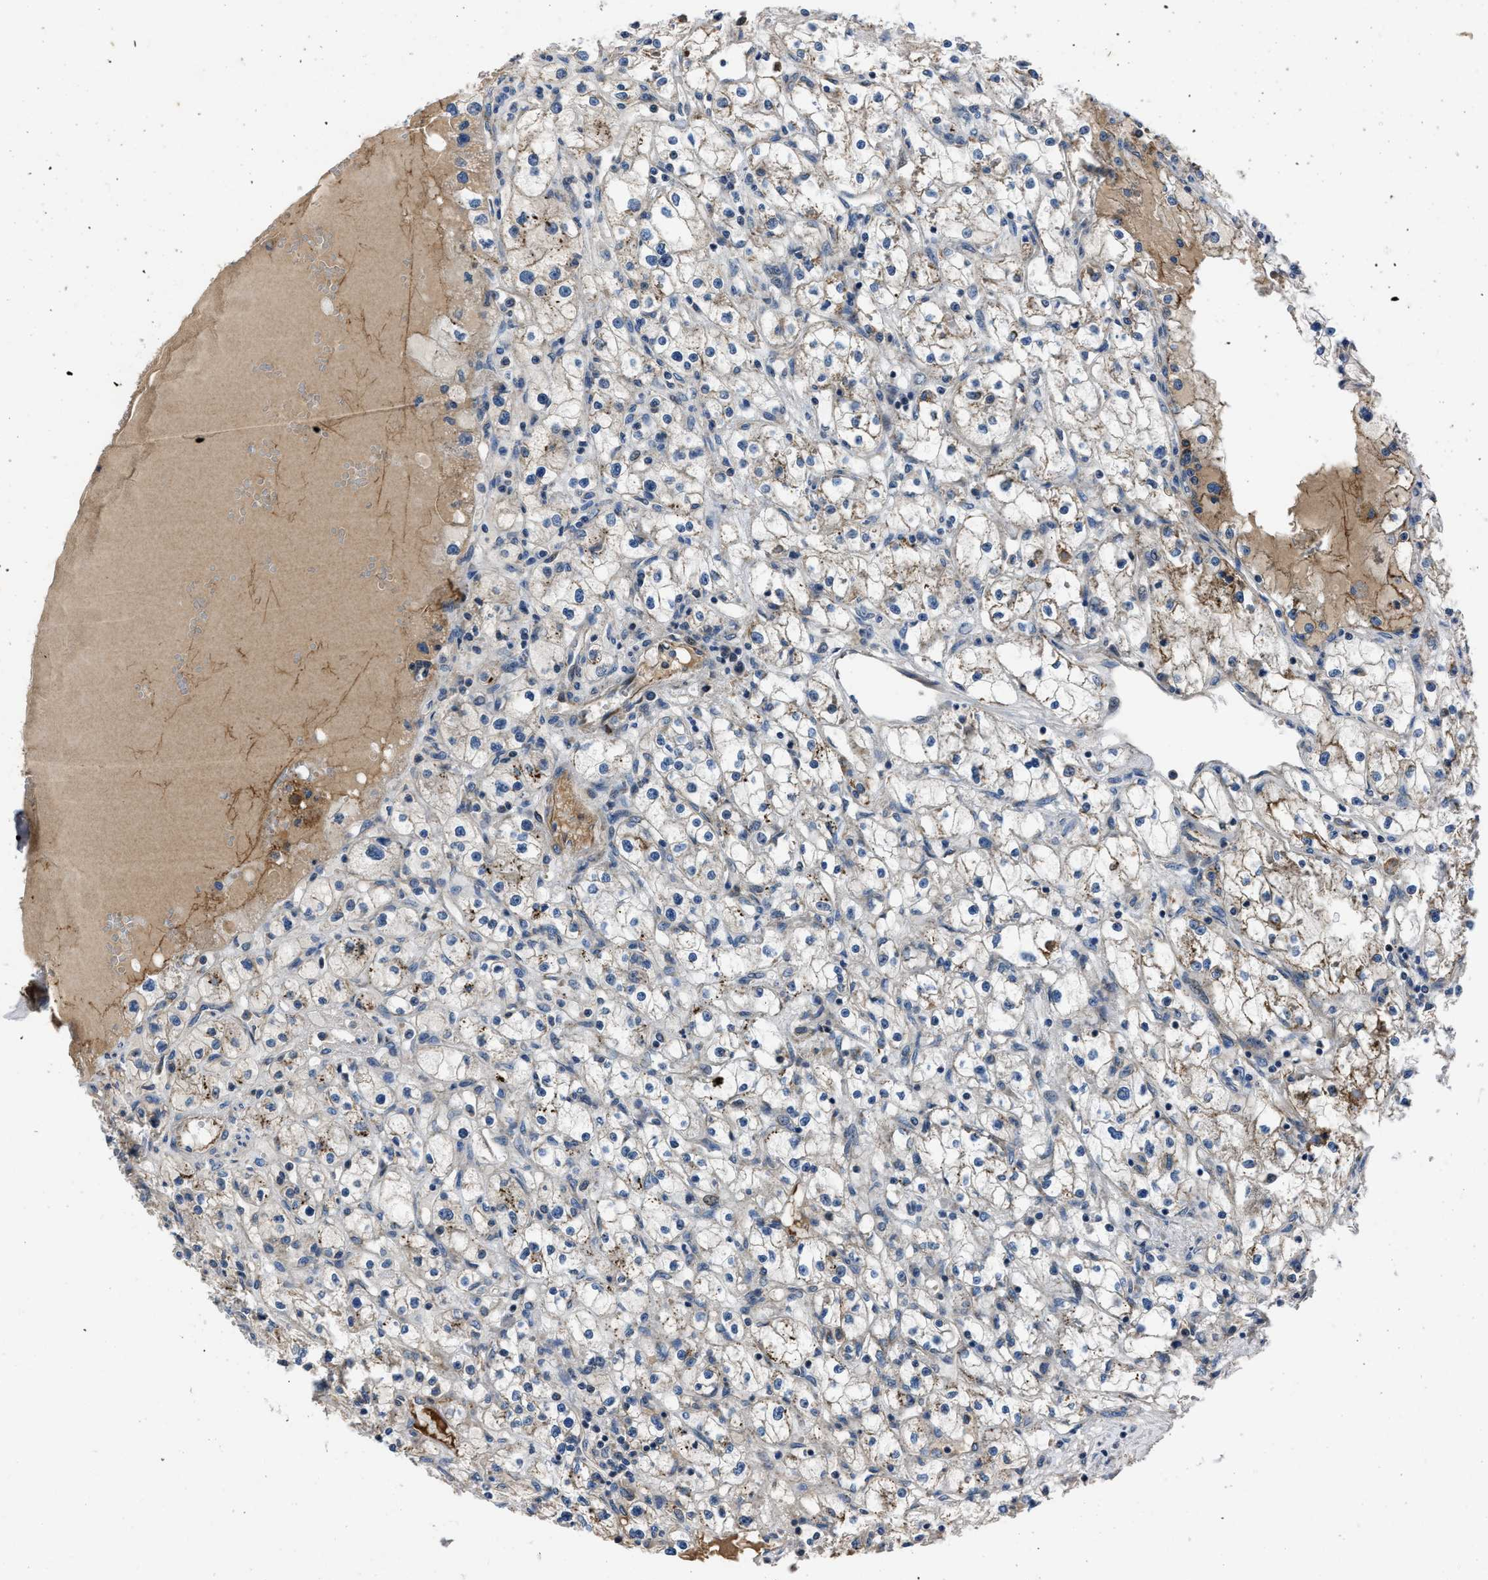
{"staining": {"intensity": "negative", "quantity": "none", "location": "none"}, "tissue": "renal cancer", "cell_type": "Tumor cells", "image_type": "cancer", "snomed": [{"axis": "morphology", "description": "Adenocarcinoma, NOS"}, {"axis": "topography", "description": "Kidney"}], "caption": "Human renal cancer stained for a protein using immunohistochemistry (IHC) shows no staining in tumor cells.", "gene": "ERC1", "patient": {"sex": "male", "age": 56}}